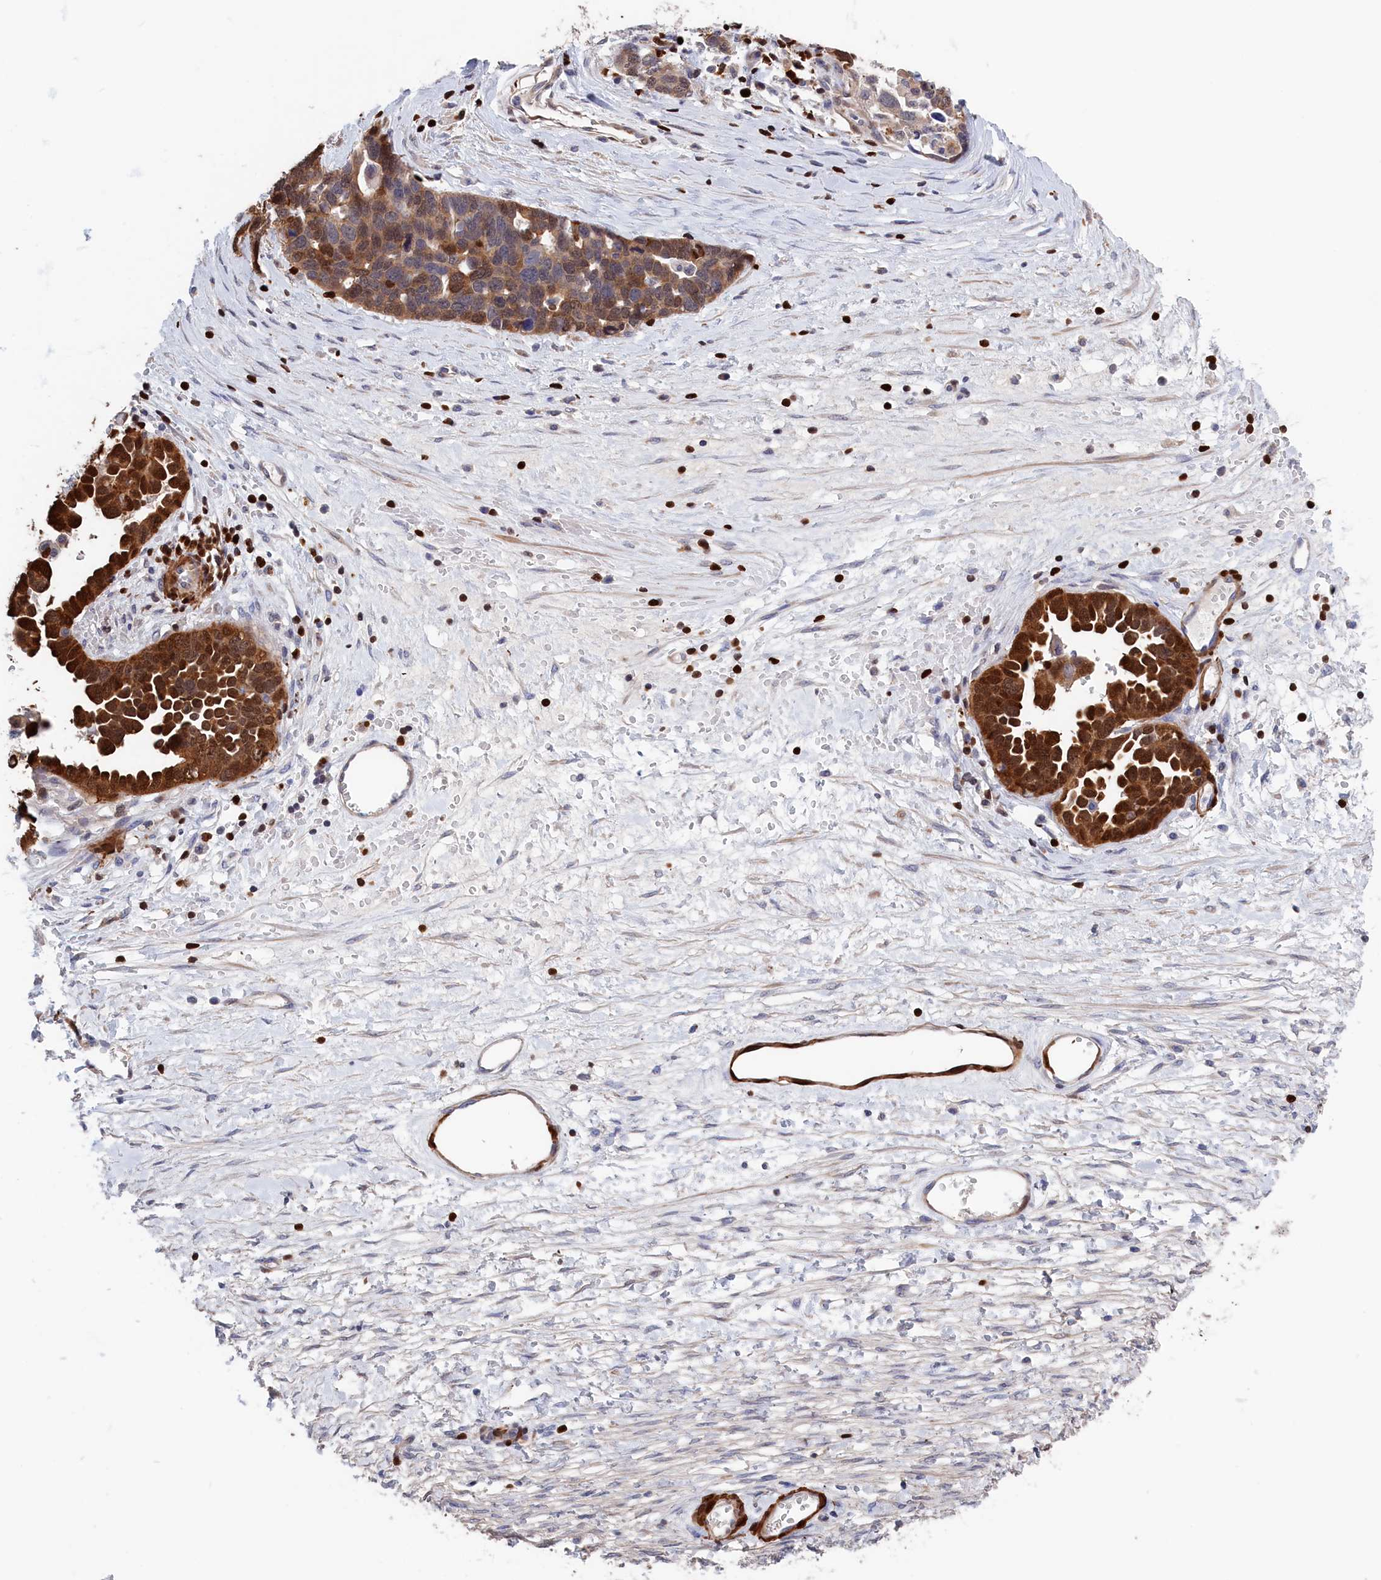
{"staining": {"intensity": "strong", "quantity": "<25%", "location": "cytoplasmic/membranous,nuclear"}, "tissue": "ovarian cancer", "cell_type": "Tumor cells", "image_type": "cancer", "snomed": [{"axis": "morphology", "description": "Cystadenocarcinoma, serous, NOS"}, {"axis": "topography", "description": "Ovary"}], "caption": "This image shows ovarian serous cystadenocarcinoma stained with immunohistochemistry to label a protein in brown. The cytoplasmic/membranous and nuclear of tumor cells show strong positivity for the protein. Nuclei are counter-stained blue.", "gene": "CRIP1", "patient": {"sex": "female", "age": 54}}